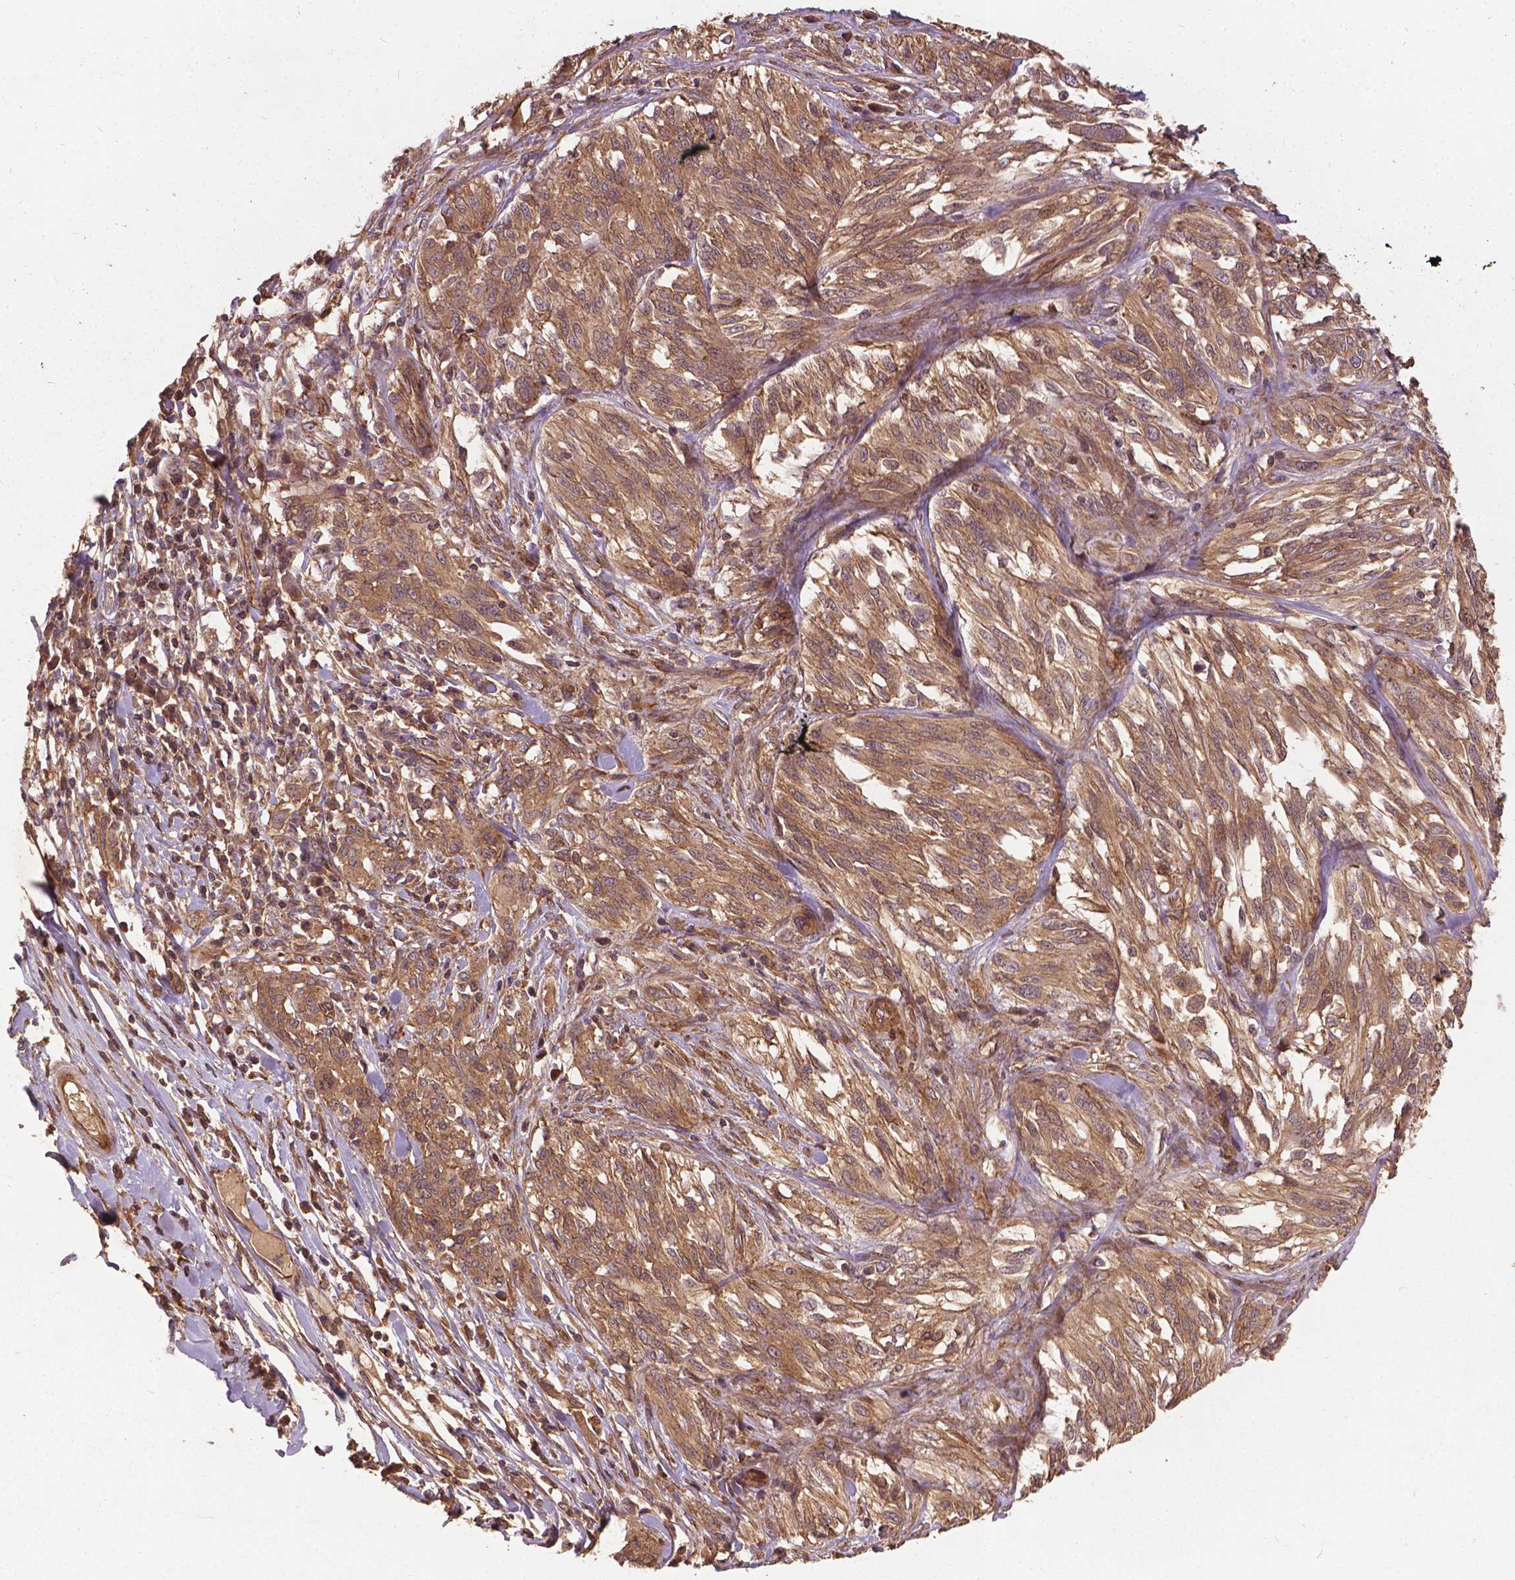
{"staining": {"intensity": "moderate", "quantity": ">75%", "location": "cytoplasmic/membranous"}, "tissue": "melanoma", "cell_type": "Tumor cells", "image_type": "cancer", "snomed": [{"axis": "morphology", "description": "Malignant melanoma, NOS"}, {"axis": "topography", "description": "Skin"}], "caption": "Malignant melanoma tissue reveals moderate cytoplasmic/membranous staining in about >75% of tumor cells Using DAB (brown) and hematoxylin (blue) stains, captured at high magnification using brightfield microscopy.", "gene": "UBXN2A", "patient": {"sex": "female", "age": 91}}